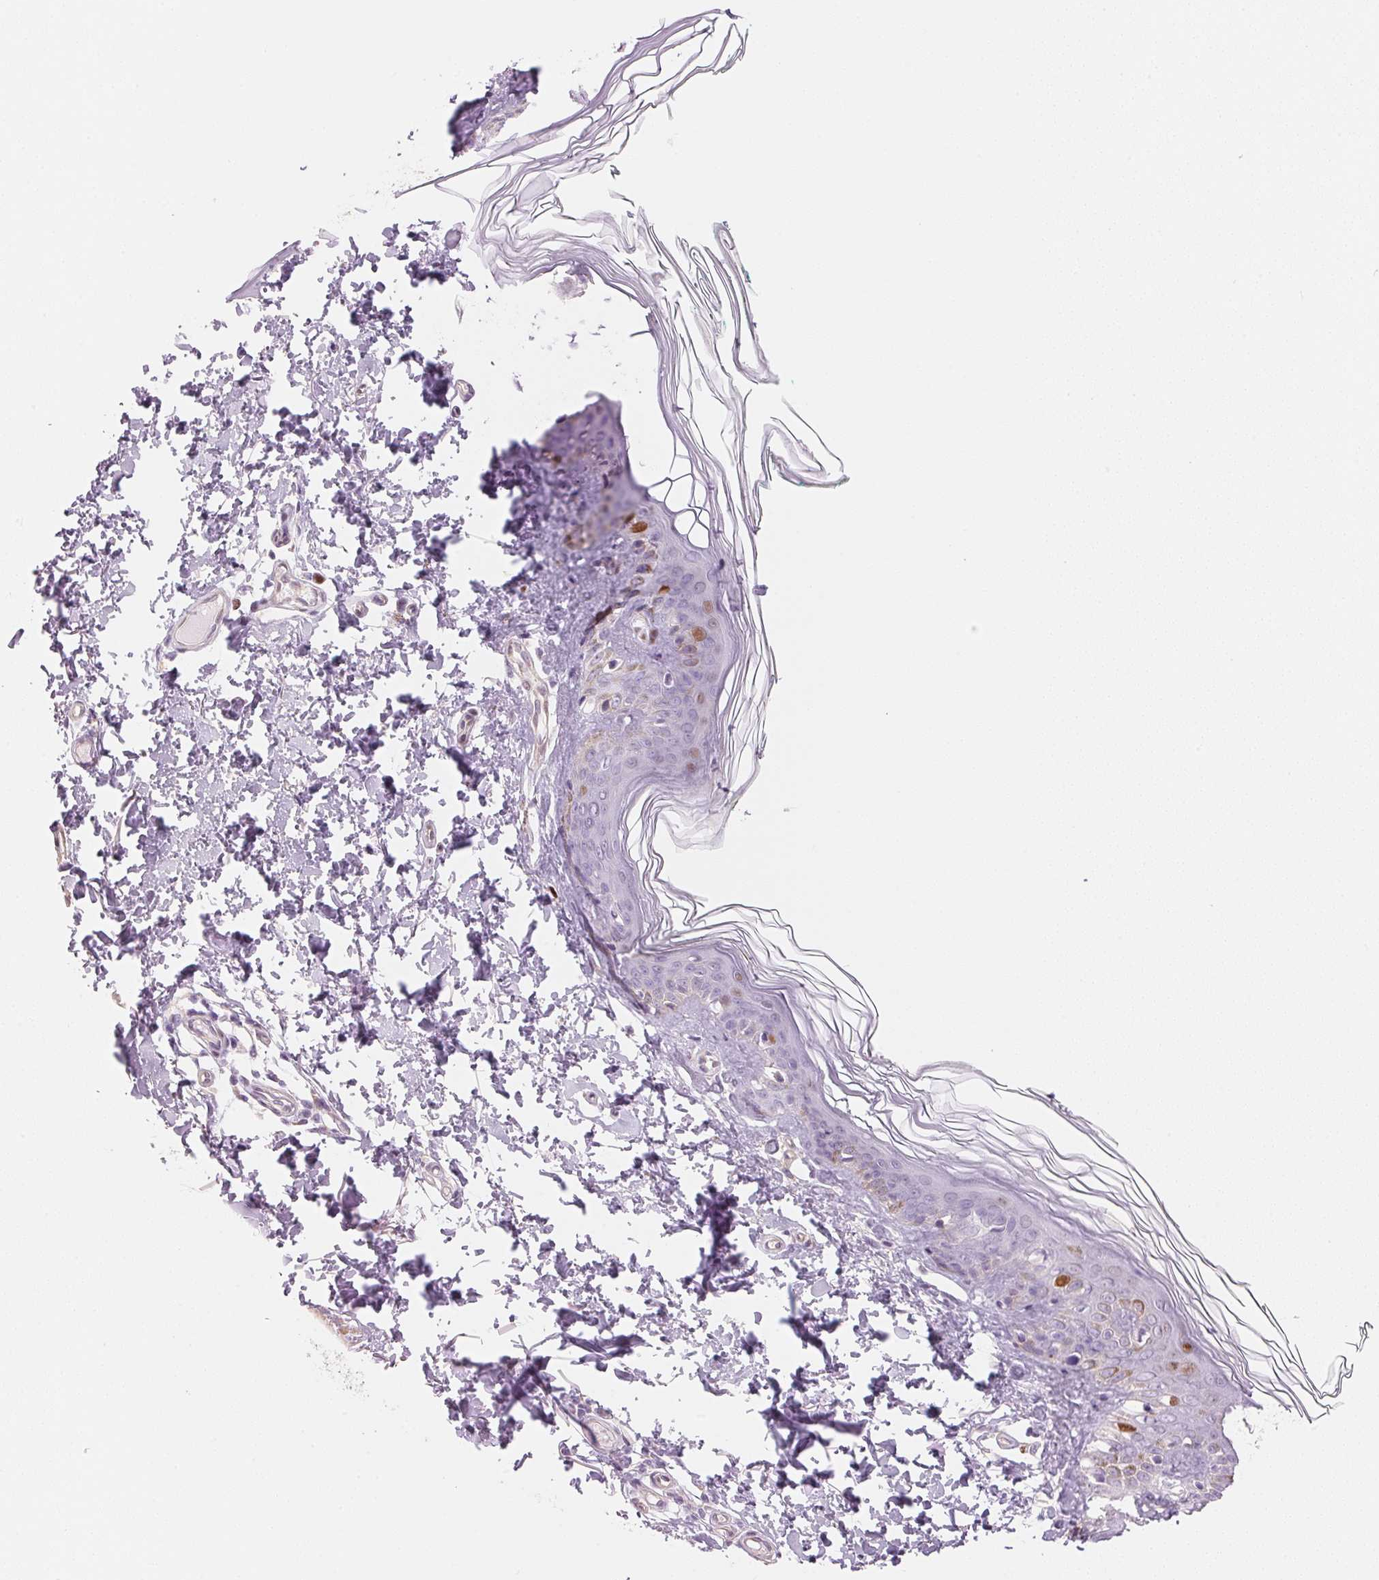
{"staining": {"intensity": "negative", "quantity": "none", "location": "none"}, "tissue": "skin", "cell_type": "Fibroblasts", "image_type": "normal", "snomed": [{"axis": "morphology", "description": "Normal tissue, NOS"}, {"axis": "topography", "description": "Skin"}, {"axis": "topography", "description": "Peripheral nerve tissue"}], "caption": "High magnification brightfield microscopy of normal skin stained with DAB (brown) and counterstained with hematoxylin (blue): fibroblasts show no significant staining.", "gene": "SMTN", "patient": {"sex": "female", "age": 45}}